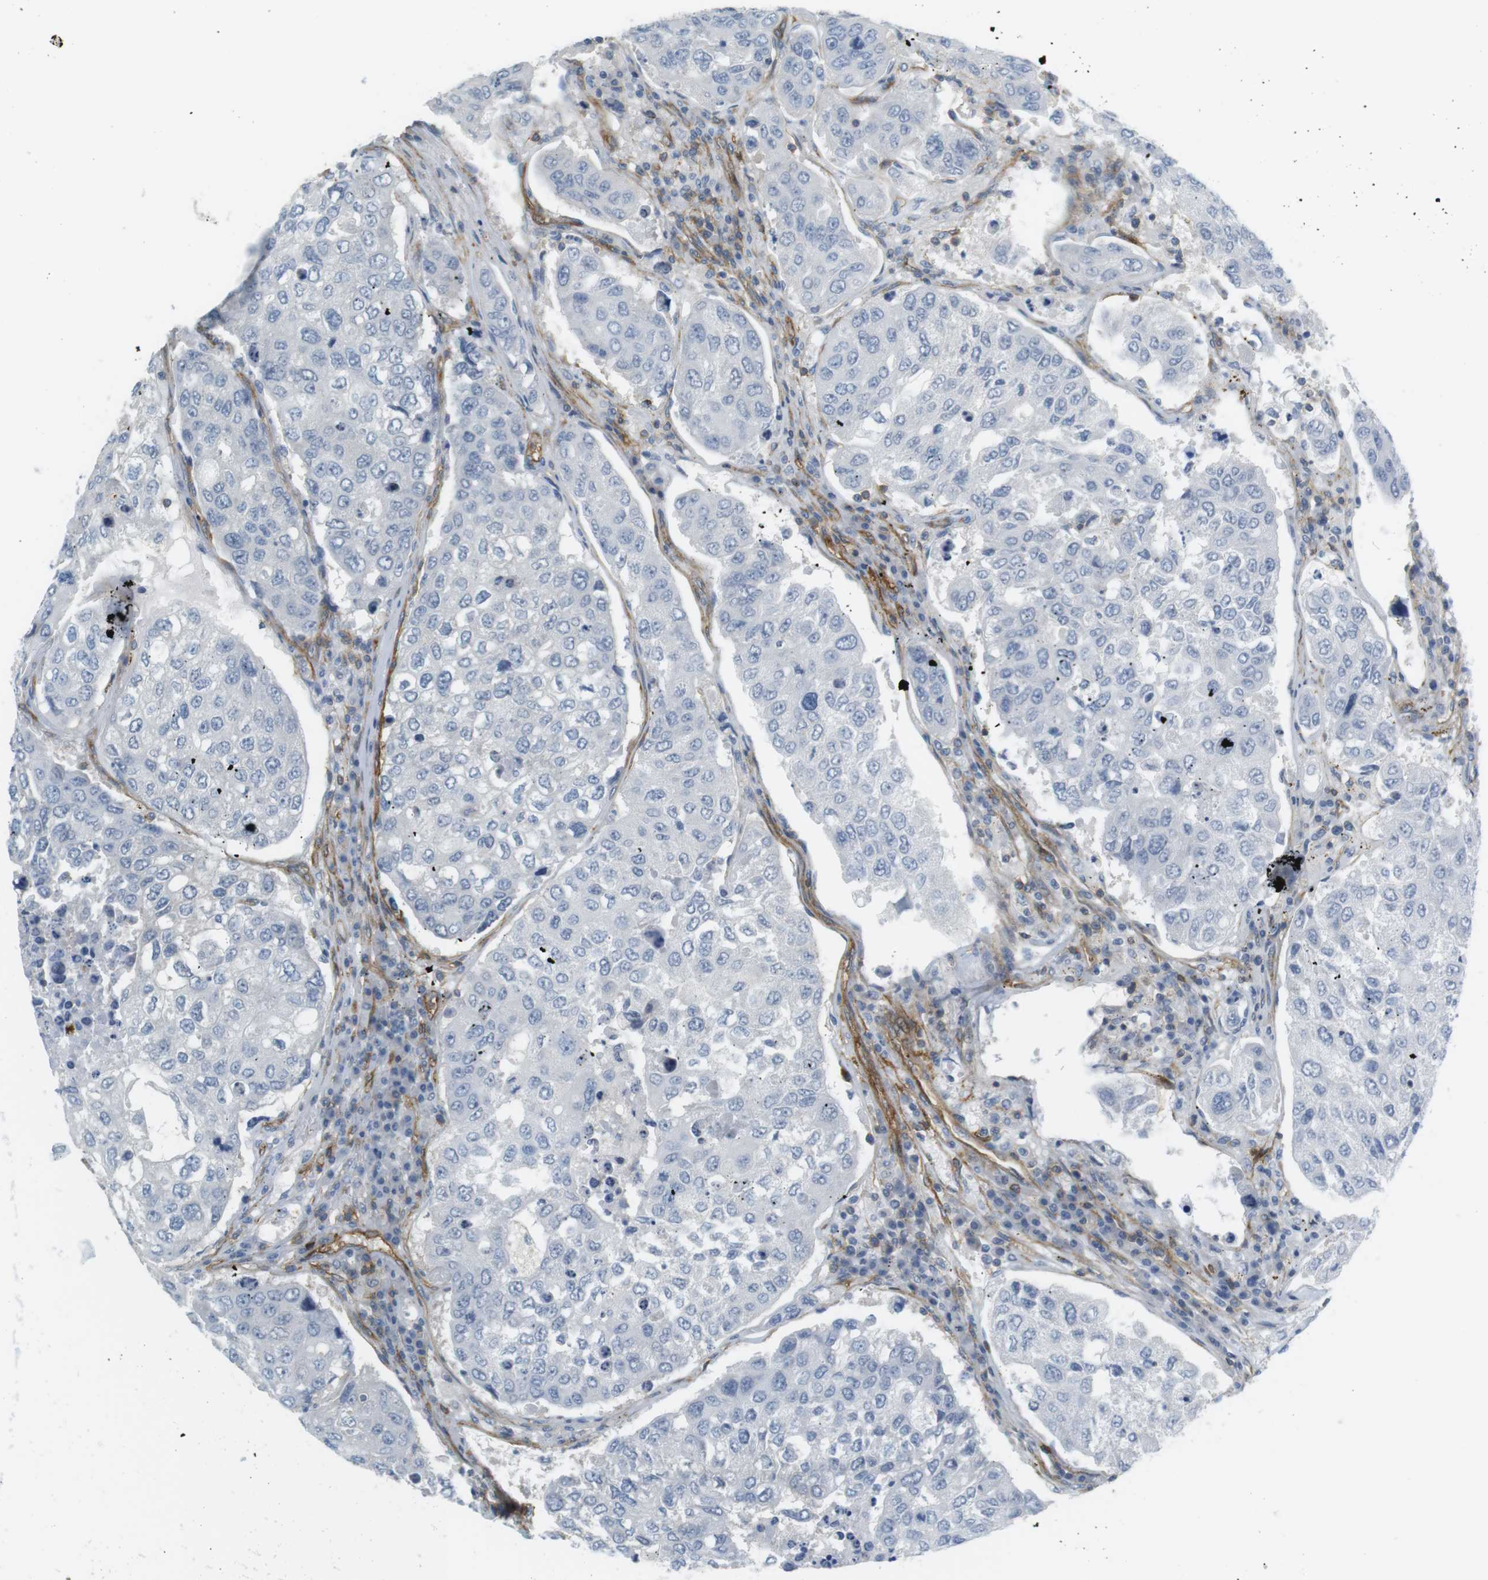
{"staining": {"intensity": "negative", "quantity": "none", "location": "none"}, "tissue": "urothelial cancer", "cell_type": "Tumor cells", "image_type": "cancer", "snomed": [{"axis": "morphology", "description": "Urothelial carcinoma, High grade"}, {"axis": "topography", "description": "Lymph node"}, {"axis": "topography", "description": "Urinary bladder"}], "caption": "IHC photomicrograph of human high-grade urothelial carcinoma stained for a protein (brown), which shows no staining in tumor cells.", "gene": "F2R", "patient": {"sex": "male", "age": 51}}